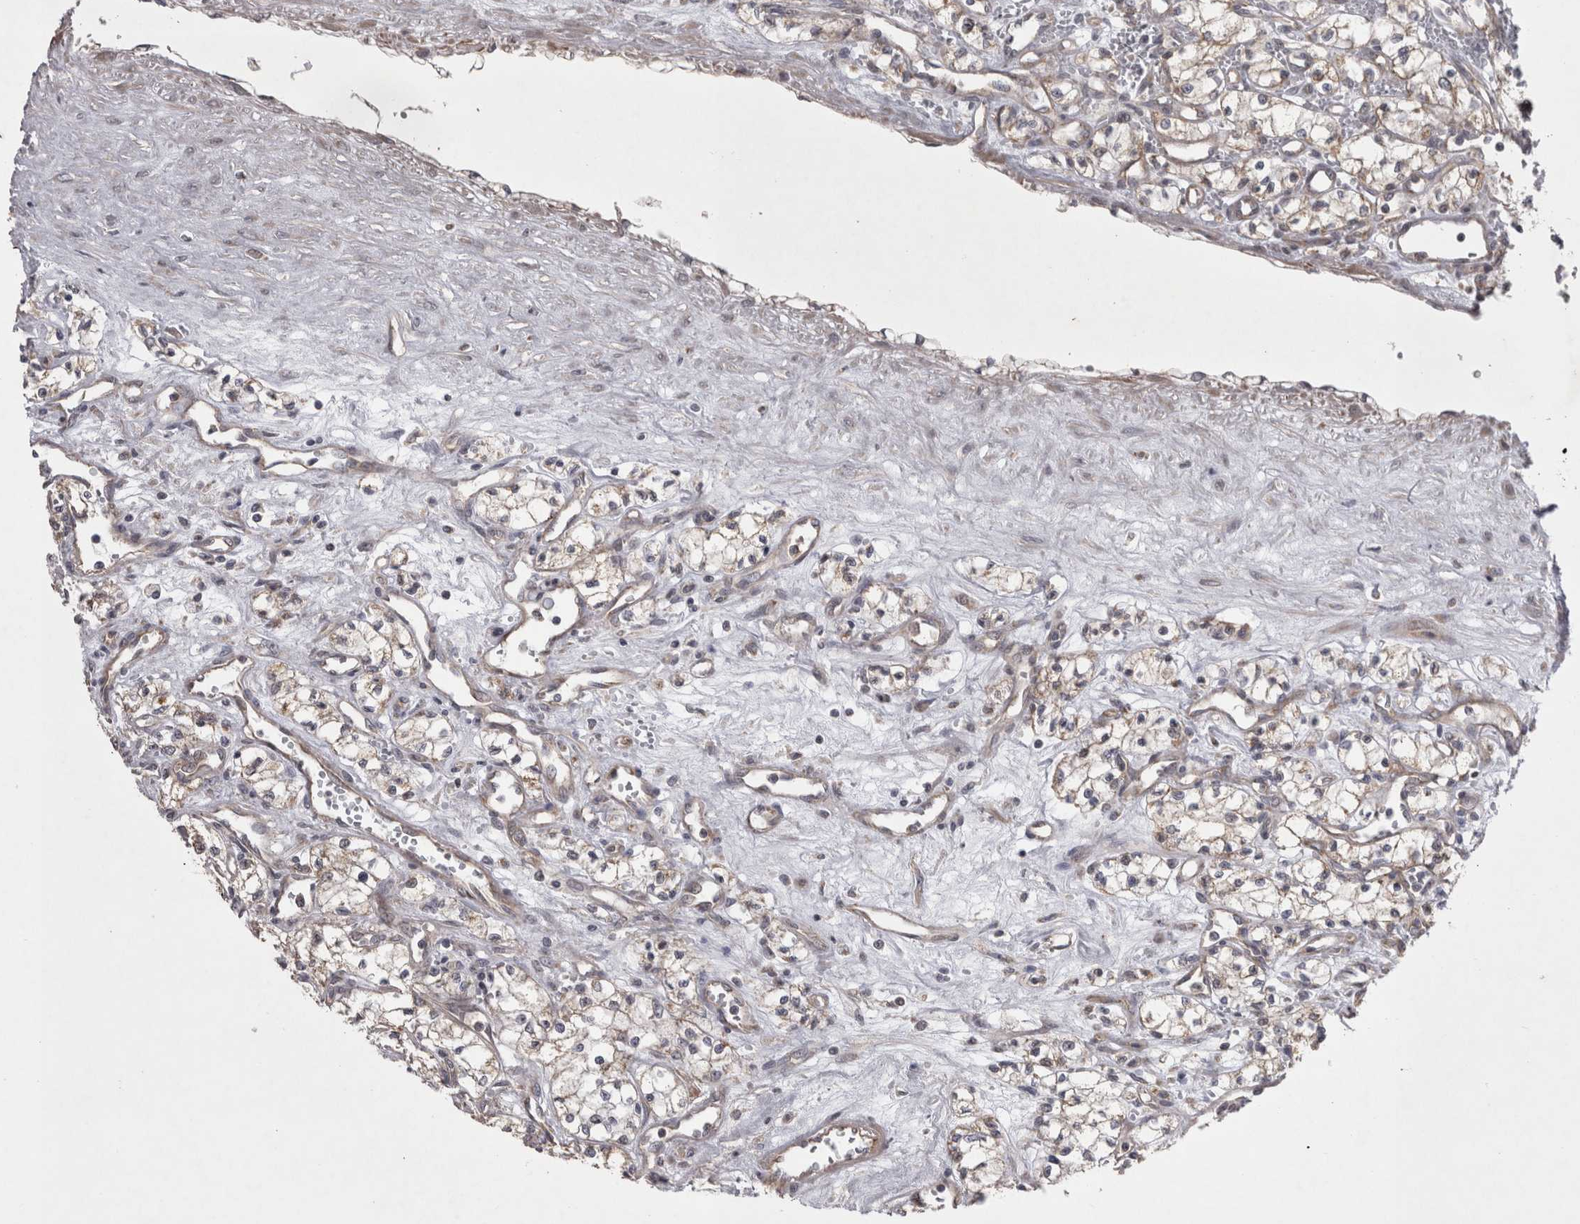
{"staining": {"intensity": "weak", "quantity": "<25%", "location": "cytoplasmic/membranous"}, "tissue": "renal cancer", "cell_type": "Tumor cells", "image_type": "cancer", "snomed": [{"axis": "morphology", "description": "Adenocarcinoma, NOS"}, {"axis": "topography", "description": "Kidney"}], "caption": "This is an immunohistochemistry histopathology image of renal cancer. There is no staining in tumor cells.", "gene": "TSPOAP1", "patient": {"sex": "male", "age": 59}}